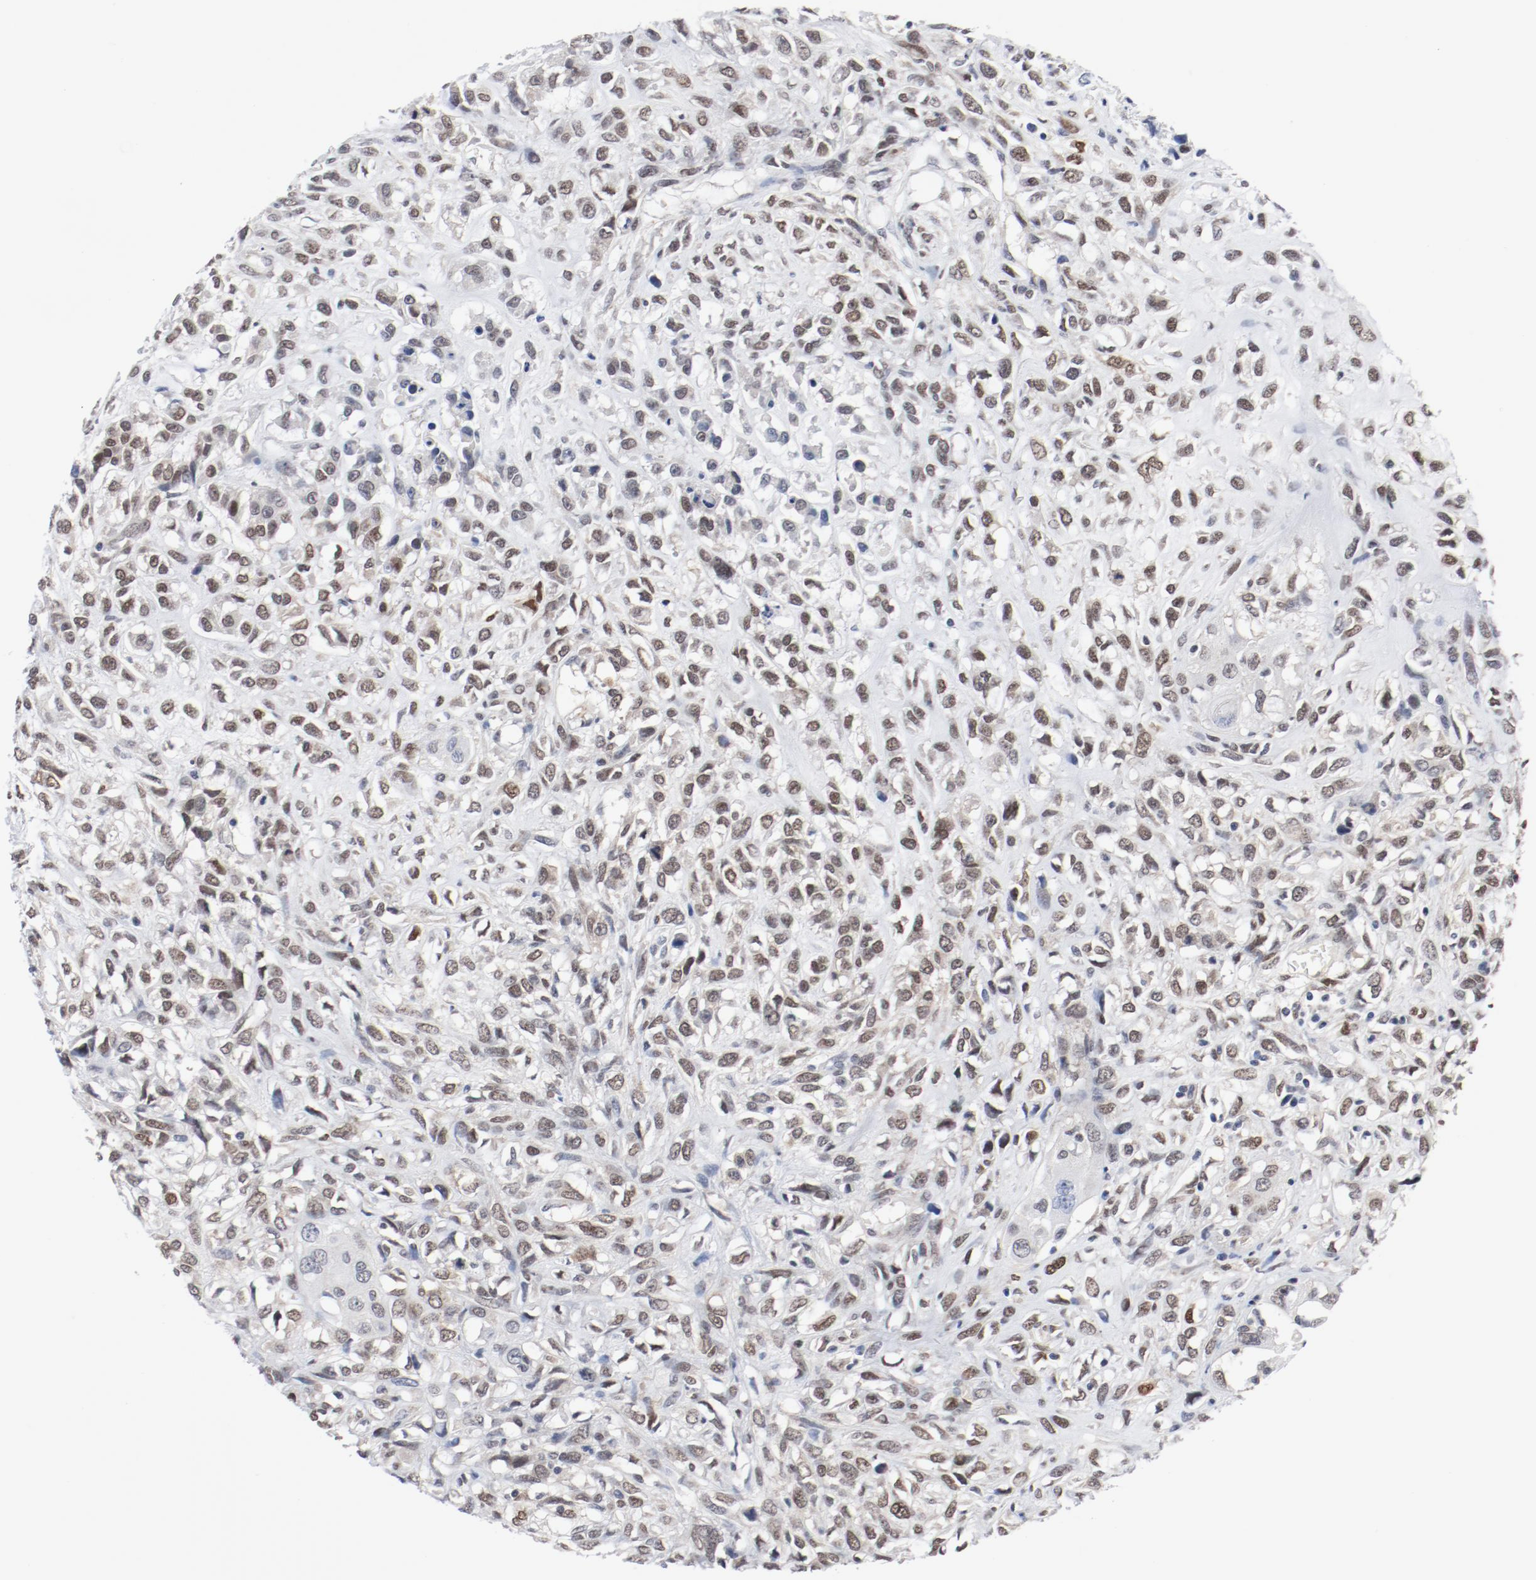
{"staining": {"intensity": "moderate", "quantity": ">75%", "location": "nuclear"}, "tissue": "head and neck cancer", "cell_type": "Tumor cells", "image_type": "cancer", "snomed": [{"axis": "morphology", "description": "Necrosis, NOS"}, {"axis": "morphology", "description": "Neoplasm, malignant, NOS"}, {"axis": "topography", "description": "Salivary gland"}, {"axis": "topography", "description": "Head-Neck"}], "caption": "Immunohistochemistry photomicrograph of neoplastic tissue: neoplasm (malignant) (head and neck) stained using immunohistochemistry reveals medium levels of moderate protein expression localized specifically in the nuclear of tumor cells, appearing as a nuclear brown color.", "gene": "ARNT", "patient": {"sex": "male", "age": 43}}